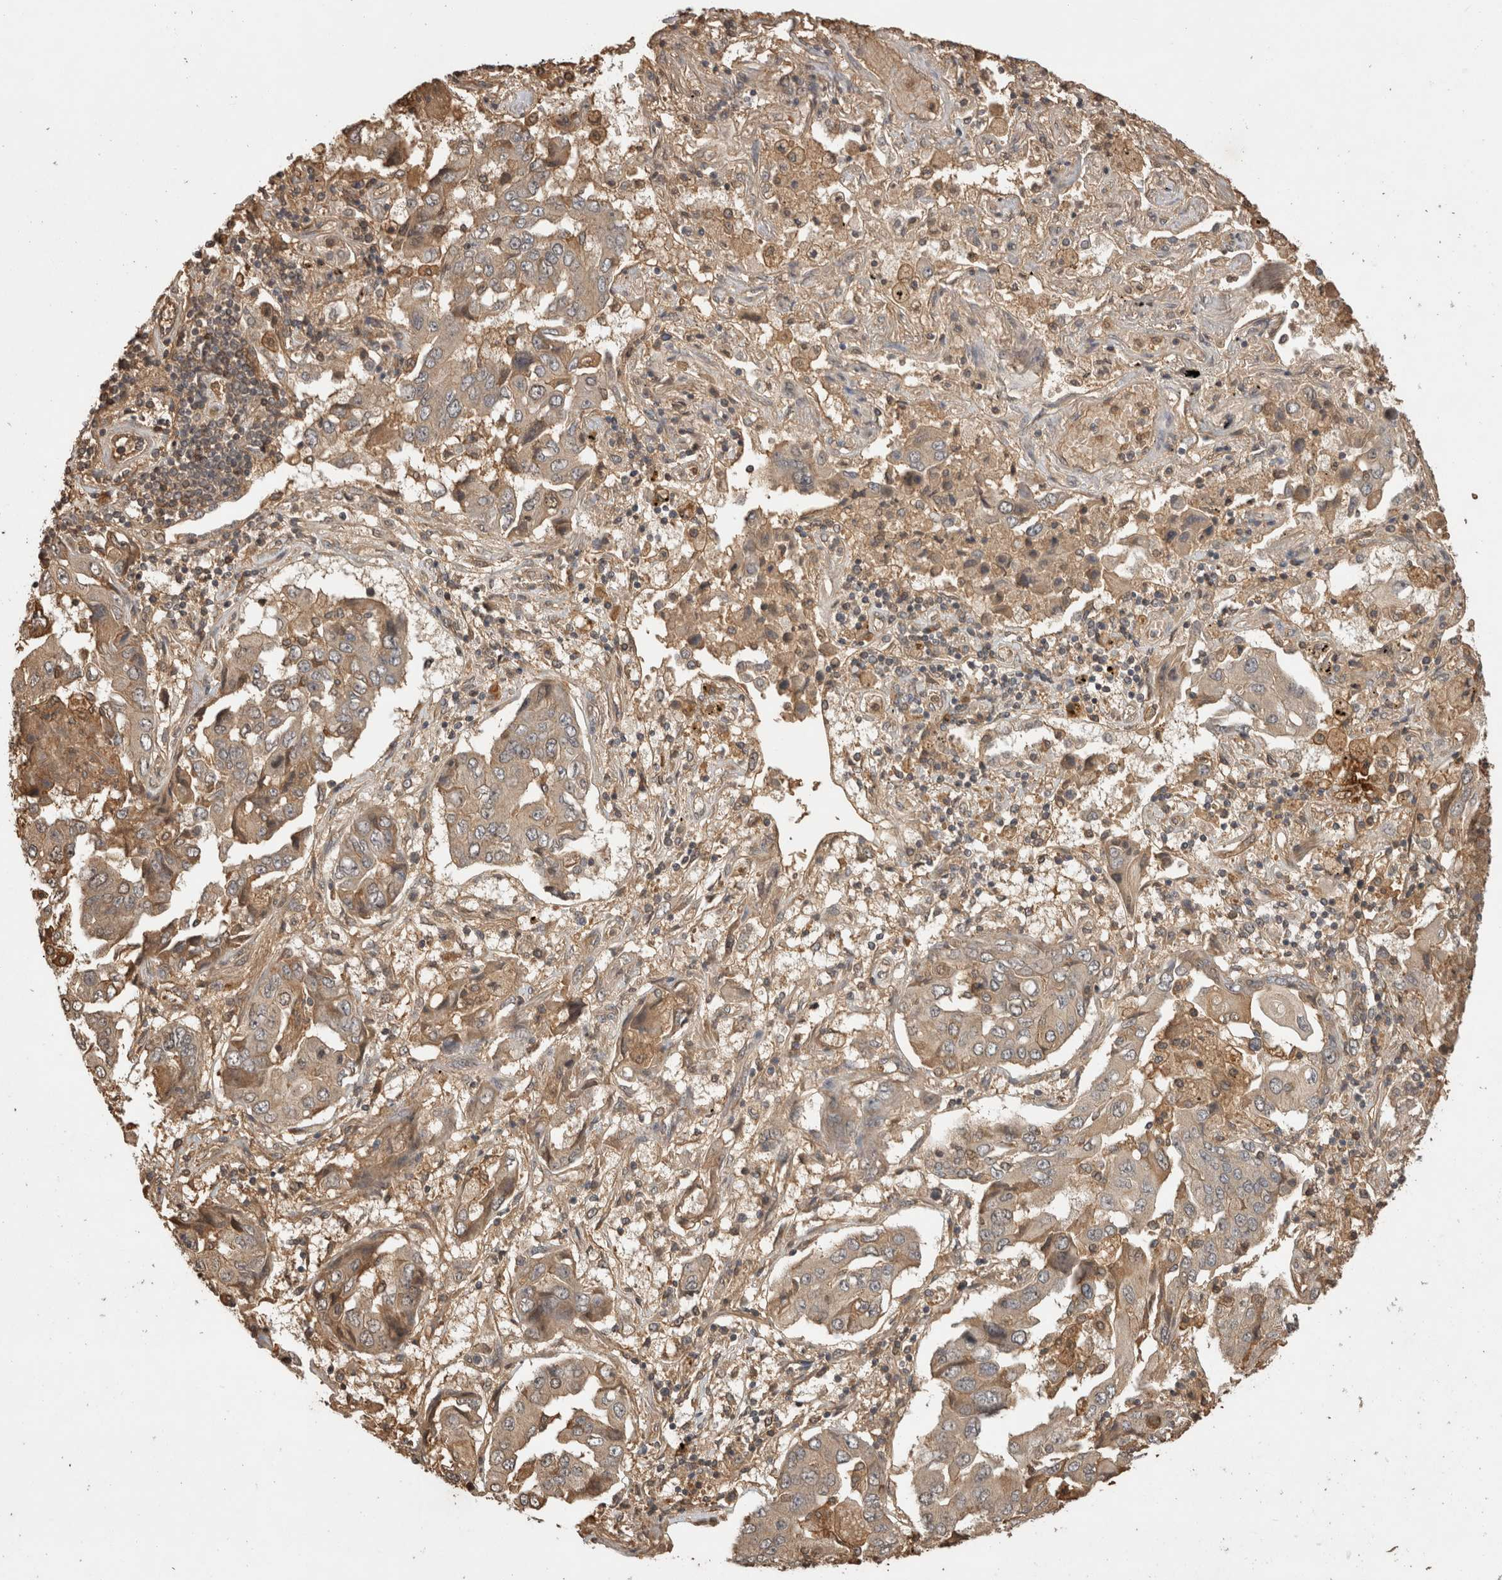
{"staining": {"intensity": "weak", "quantity": ">75%", "location": "cytoplasmic/membranous"}, "tissue": "lung cancer", "cell_type": "Tumor cells", "image_type": "cancer", "snomed": [{"axis": "morphology", "description": "Adenocarcinoma, NOS"}, {"axis": "topography", "description": "Lung"}], "caption": "The photomicrograph reveals staining of adenocarcinoma (lung), revealing weak cytoplasmic/membranous protein staining (brown color) within tumor cells. (Brightfield microscopy of DAB IHC at high magnification).", "gene": "PRMT3", "patient": {"sex": "female", "age": 65}}